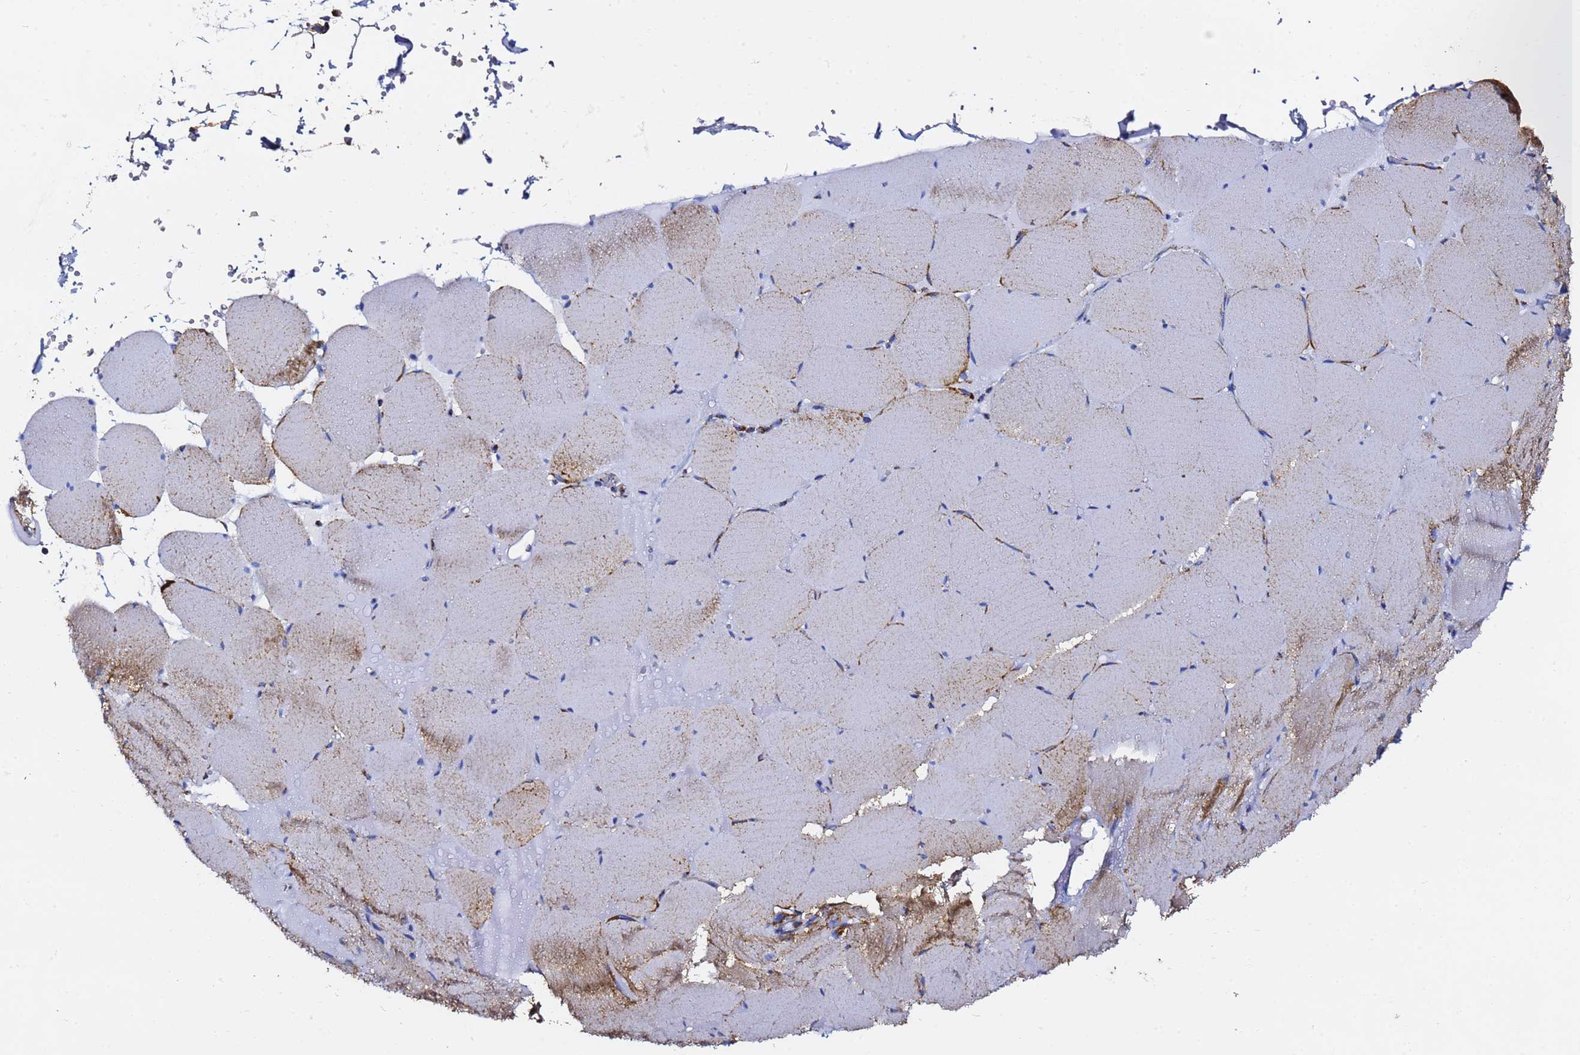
{"staining": {"intensity": "moderate", "quantity": "<25%", "location": "cytoplasmic/membranous"}, "tissue": "skeletal muscle", "cell_type": "Myocytes", "image_type": "normal", "snomed": [{"axis": "morphology", "description": "Normal tissue, NOS"}, {"axis": "topography", "description": "Skeletal muscle"}, {"axis": "topography", "description": "Head-Neck"}], "caption": "Protein expression analysis of unremarkable human skeletal muscle reveals moderate cytoplasmic/membranous expression in about <25% of myocytes.", "gene": "PHB2", "patient": {"sex": "male", "age": 66}}